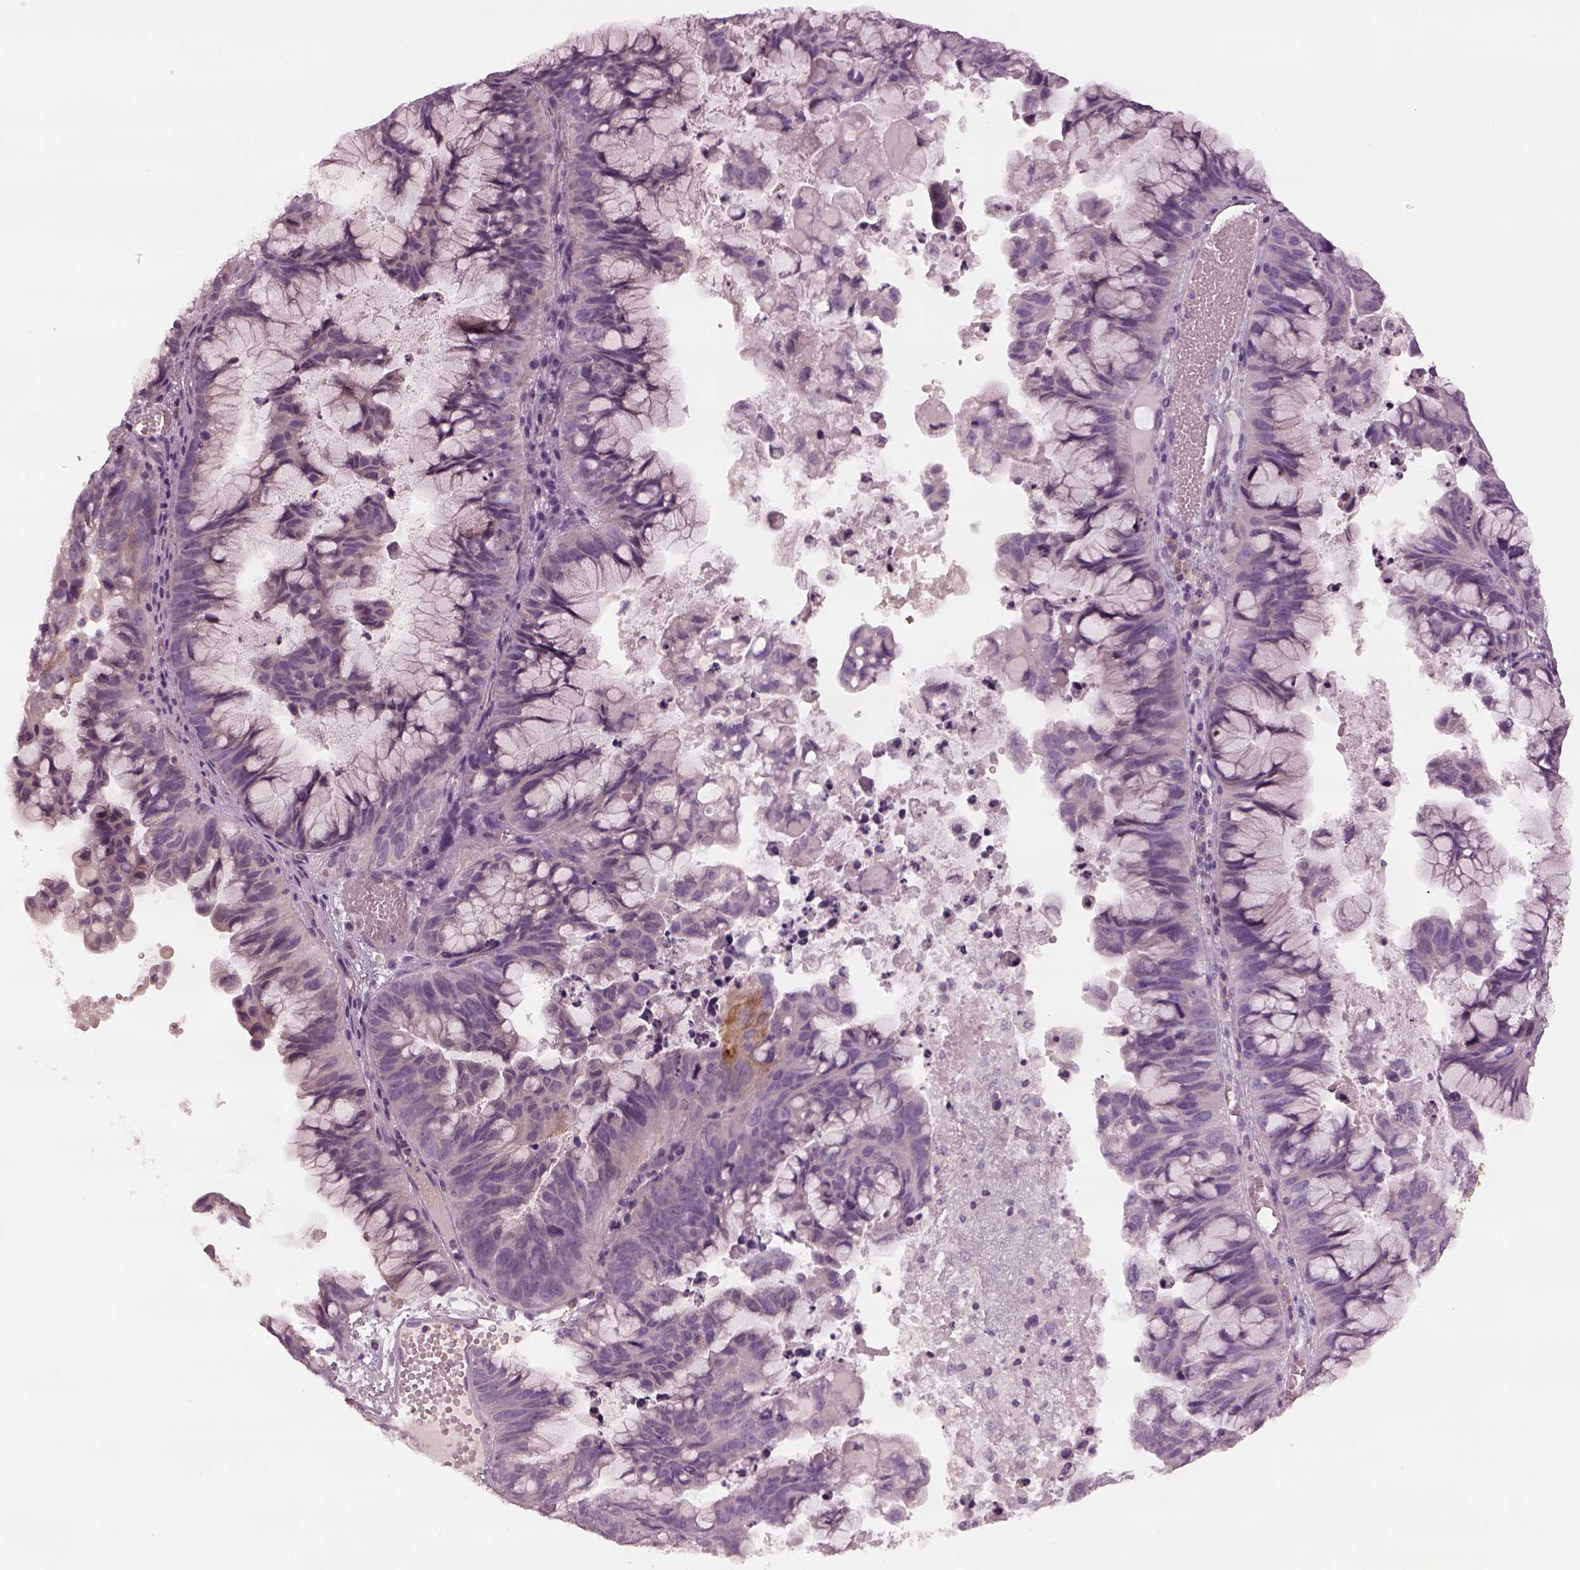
{"staining": {"intensity": "negative", "quantity": "none", "location": "none"}, "tissue": "ovarian cancer", "cell_type": "Tumor cells", "image_type": "cancer", "snomed": [{"axis": "morphology", "description": "Cystadenocarcinoma, mucinous, NOS"}, {"axis": "topography", "description": "Ovary"}], "caption": "Mucinous cystadenocarcinoma (ovarian) was stained to show a protein in brown. There is no significant positivity in tumor cells.", "gene": "MIA", "patient": {"sex": "female", "age": 76}}